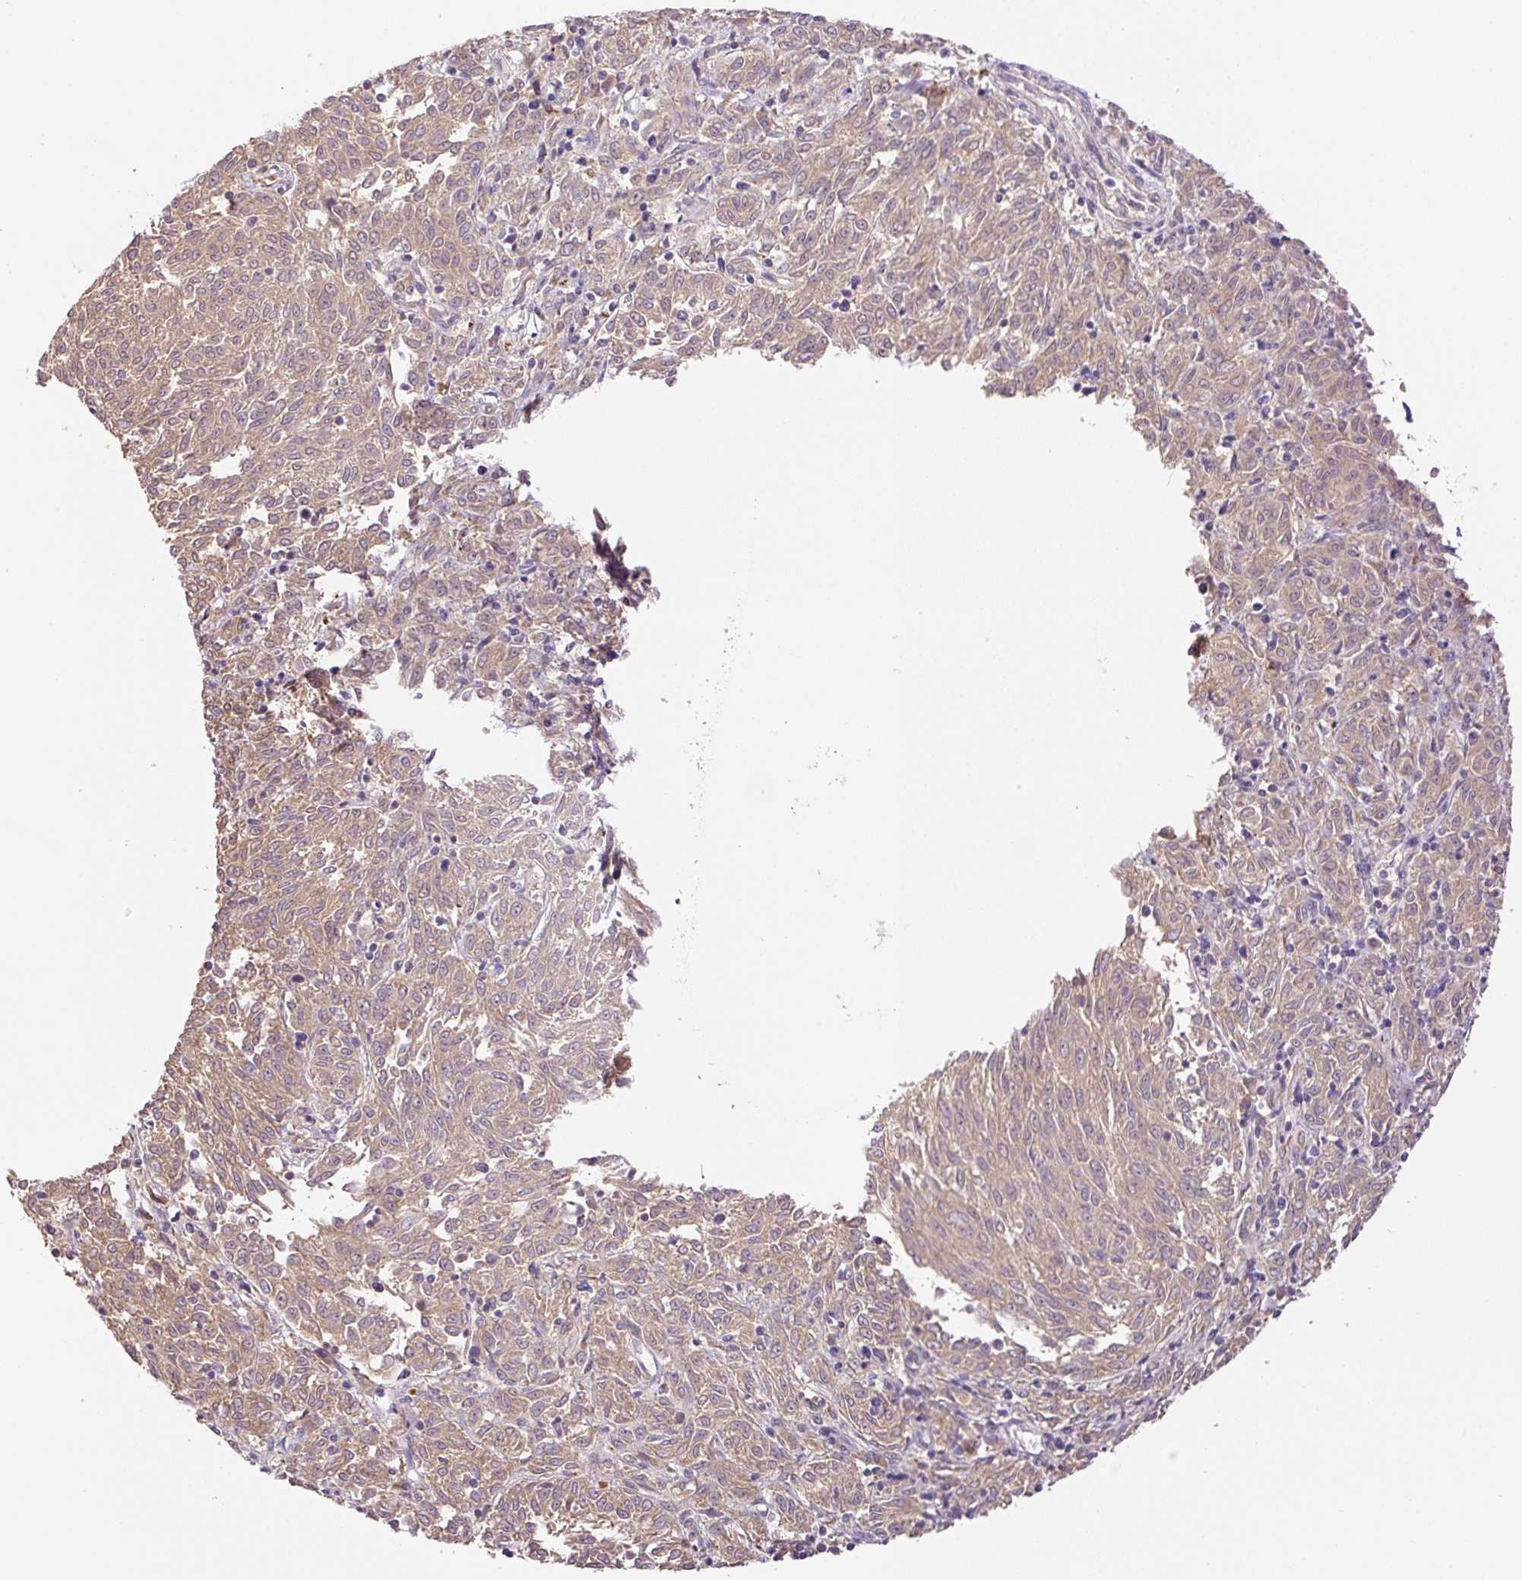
{"staining": {"intensity": "weak", "quantity": ">75%", "location": "cytoplasmic/membranous"}, "tissue": "melanoma", "cell_type": "Tumor cells", "image_type": "cancer", "snomed": [{"axis": "morphology", "description": "Malignant melanoma, NOS"}, {"axis": "topography", "description": "Skin"}], "caption": "Immunohistochemistry photomicrograph of neoplastic tissue: melanoma stained using IHC reveals low levels of weak protein expression localized specifically in the cytoplasmic/membranous of tumor cells, appearing as a cytoplasmic/membranous brown color.", "gene": "HABP4", "patient": {"sex": "female", "age": 72}}